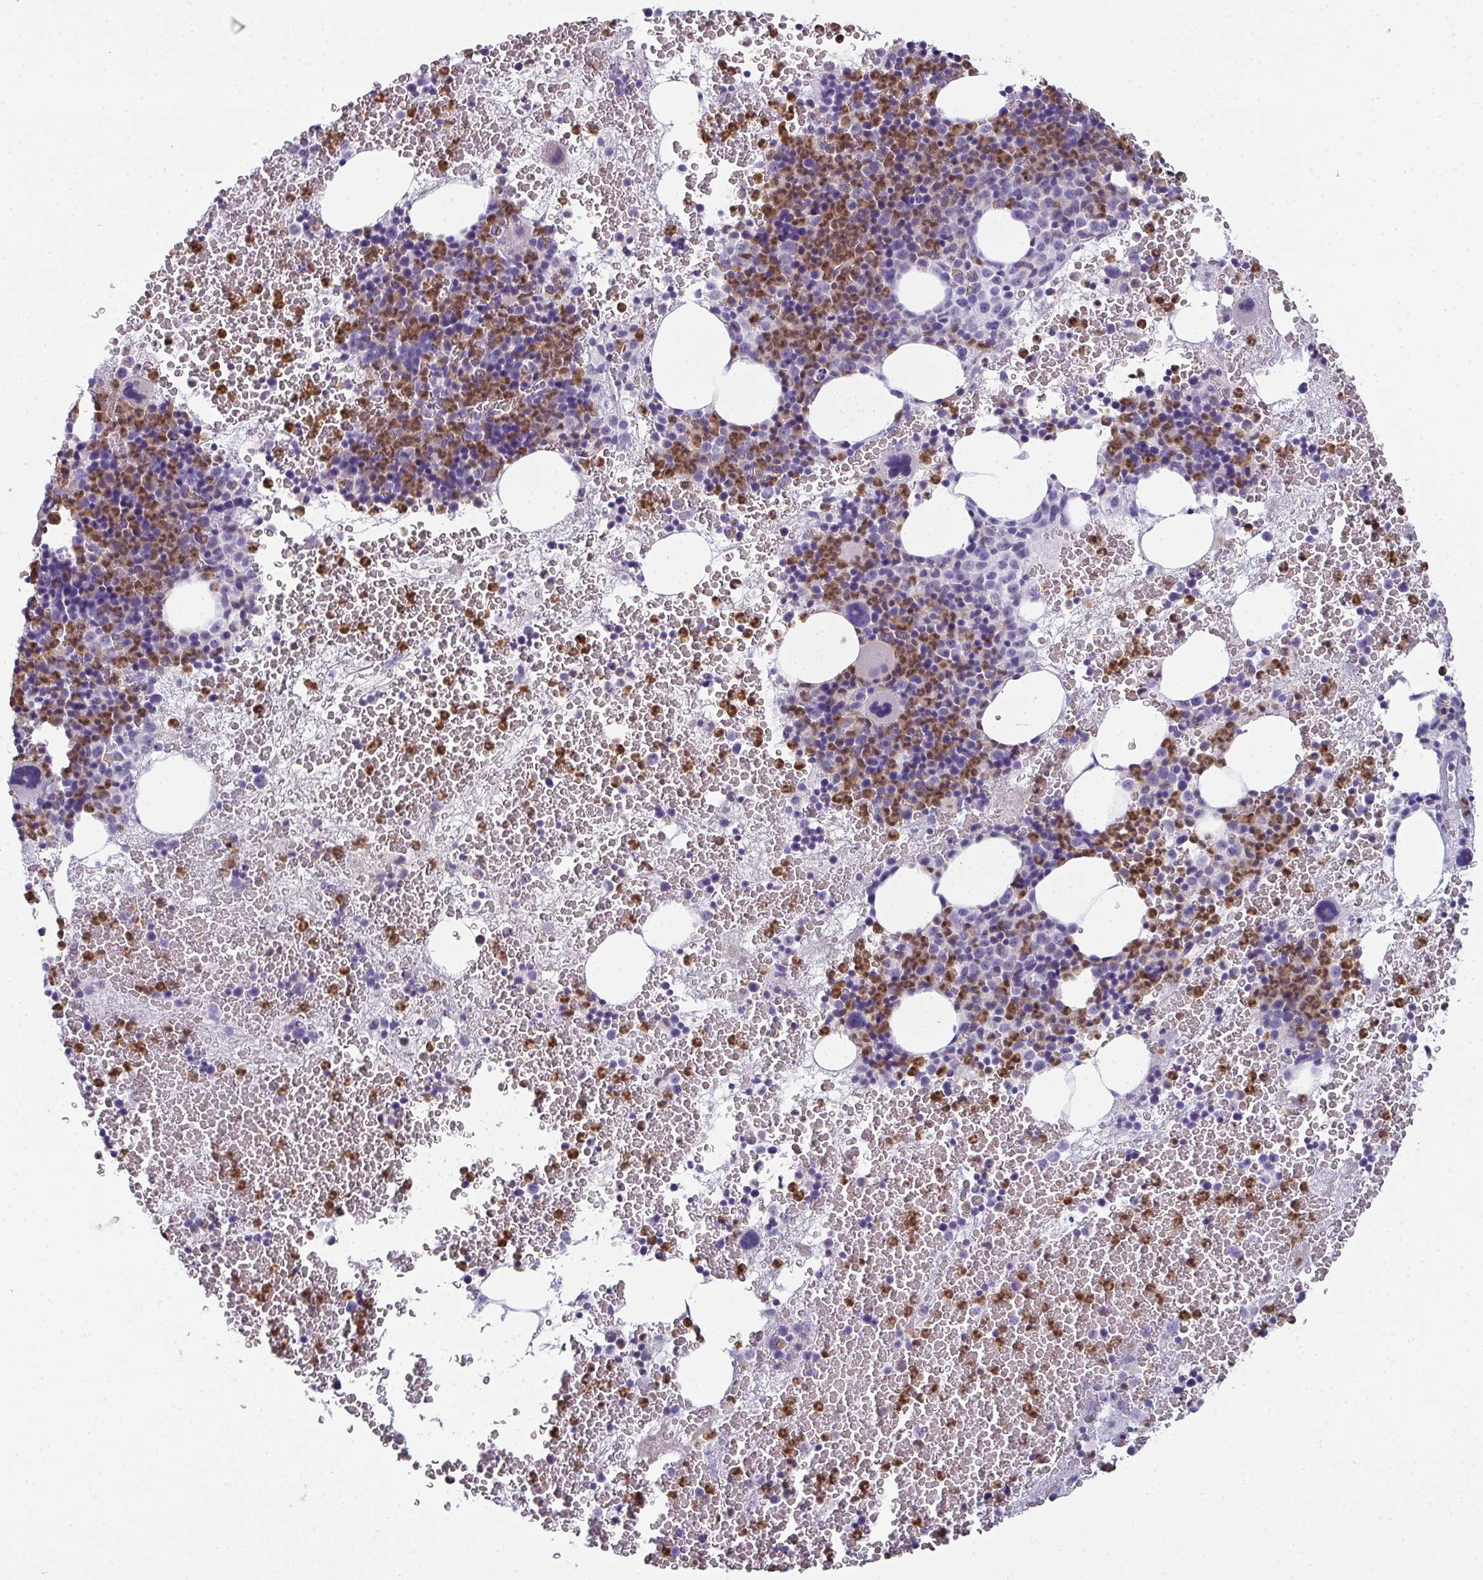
{"staining": {"intensity": "moderate", "quantity": "25%-75%", "location": "cytoplasmic/membranous,nuclear"}, "tissue": "bone marrow", "cell_type": "Hematopoietic cells", "image_type": "normal", "snomed": [{"axis": "morphology", "description": "Normal tissue, NOS"}, {"axis": "topography", "description": "Bone marrow"}], "caption": "A medium amount of moderate cytoplasmic/membranous,nuclear positivity is present in approximately 25%-75% of hematopoietic cells in unremarkable bone marrow. The protein is shown in brown color, while the nuclei are stained blue.", "gene": "CDA", "patient": {"sex": "male", "age": 44}}